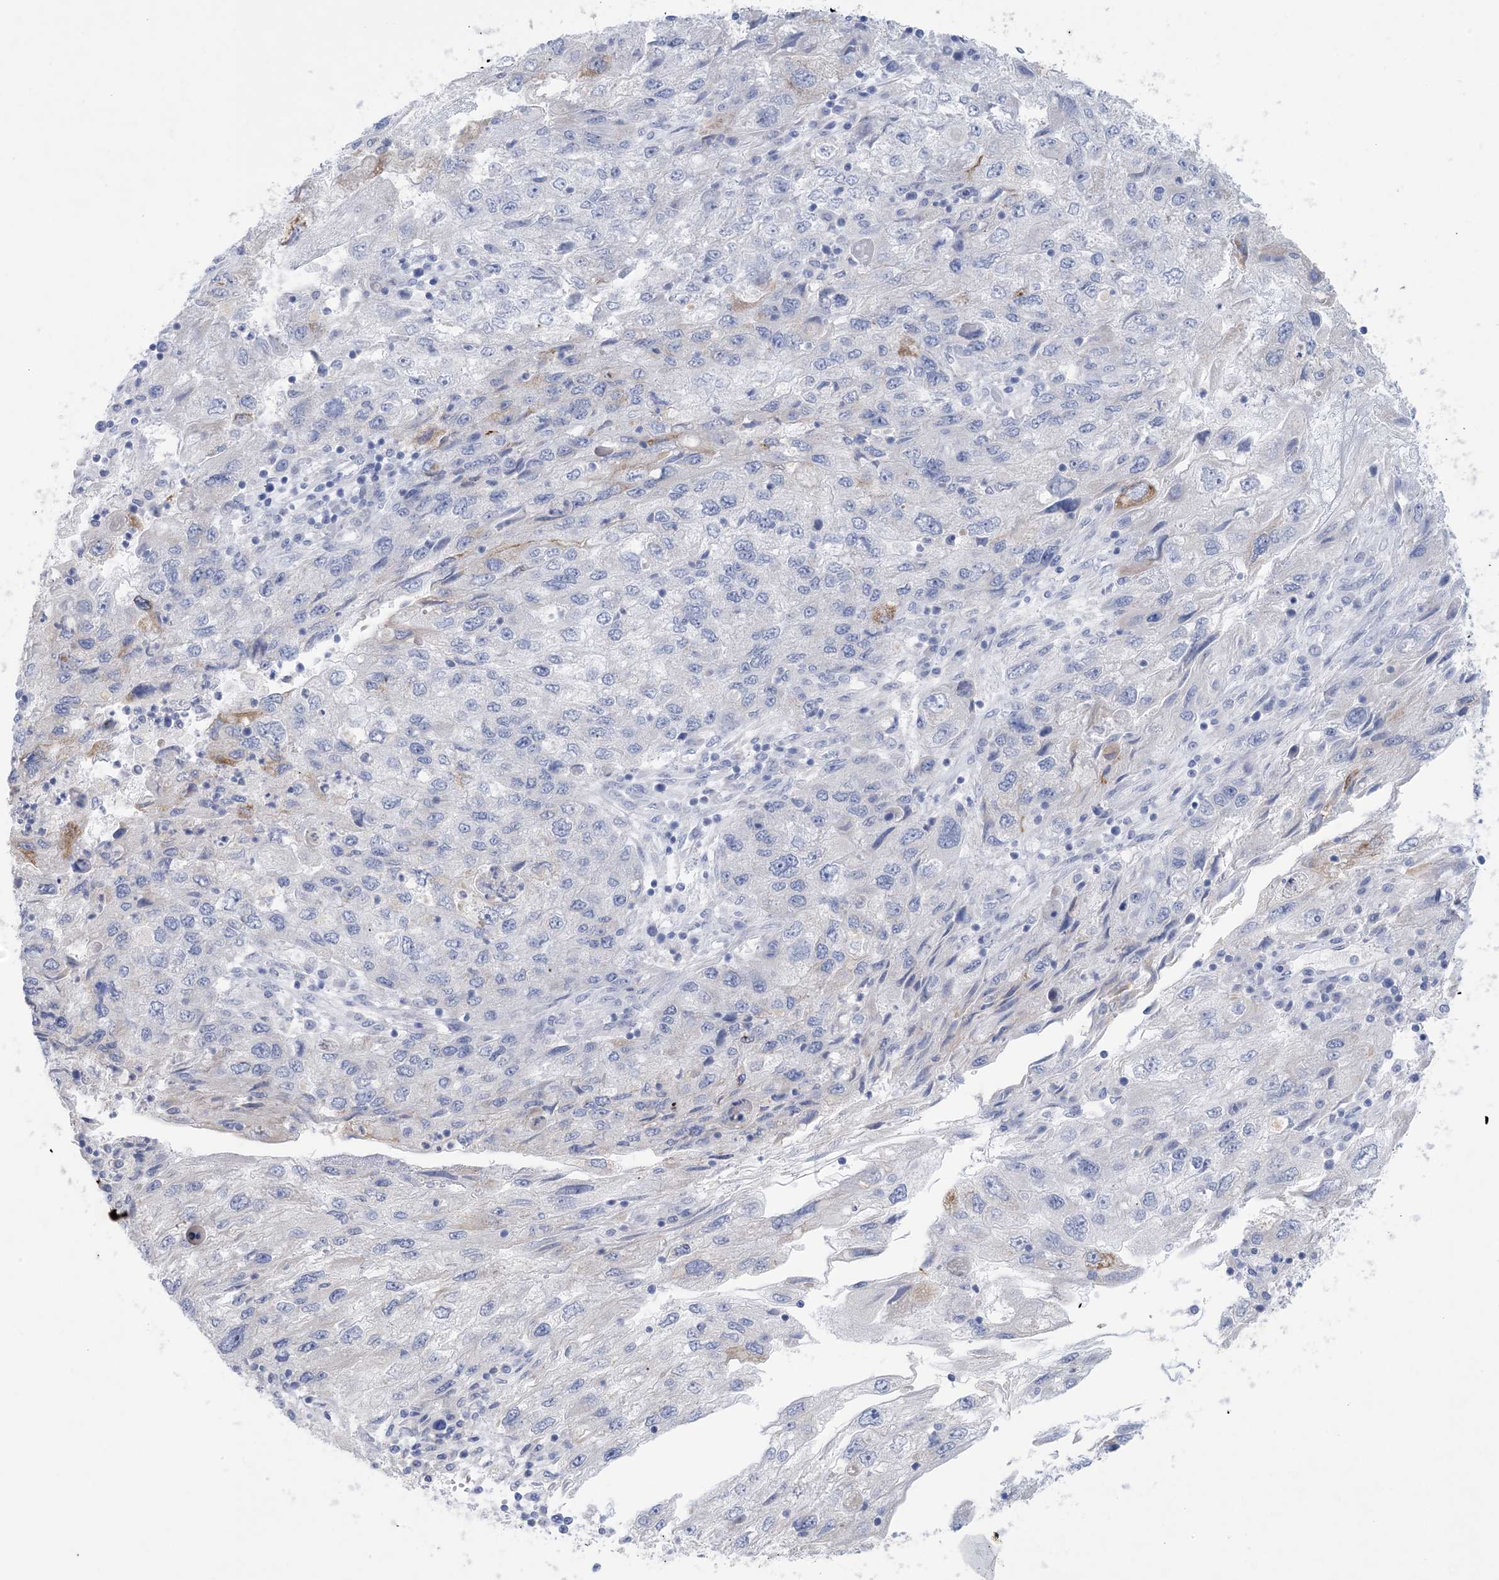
{"staining": {"intensity": "negative", "quantity": "none", "location": "none"}, "tissue": "endometrial cancer", "cell_type": "Tumor cells", "image_type": "cancer", "snomed": [{"axis": "morphology", "description": "Adenocarcinoma, NOS"}, {"axis": "topography", "description": "Endometrium"}], "caption": "This is a photomicrograph of immunohistochemistry staining of adenocarcinoma (endometrial), which shows no staining in tumor cells. Brightfield microscopy of immunohistochemistry (IHC) stained with DAB (3,3'-diaminobenzidine) (brown) and hematoxylin (blue), captured at high magnification.", "gene": "GABRG1", "patient": {"sex": "female", "age": 49}}